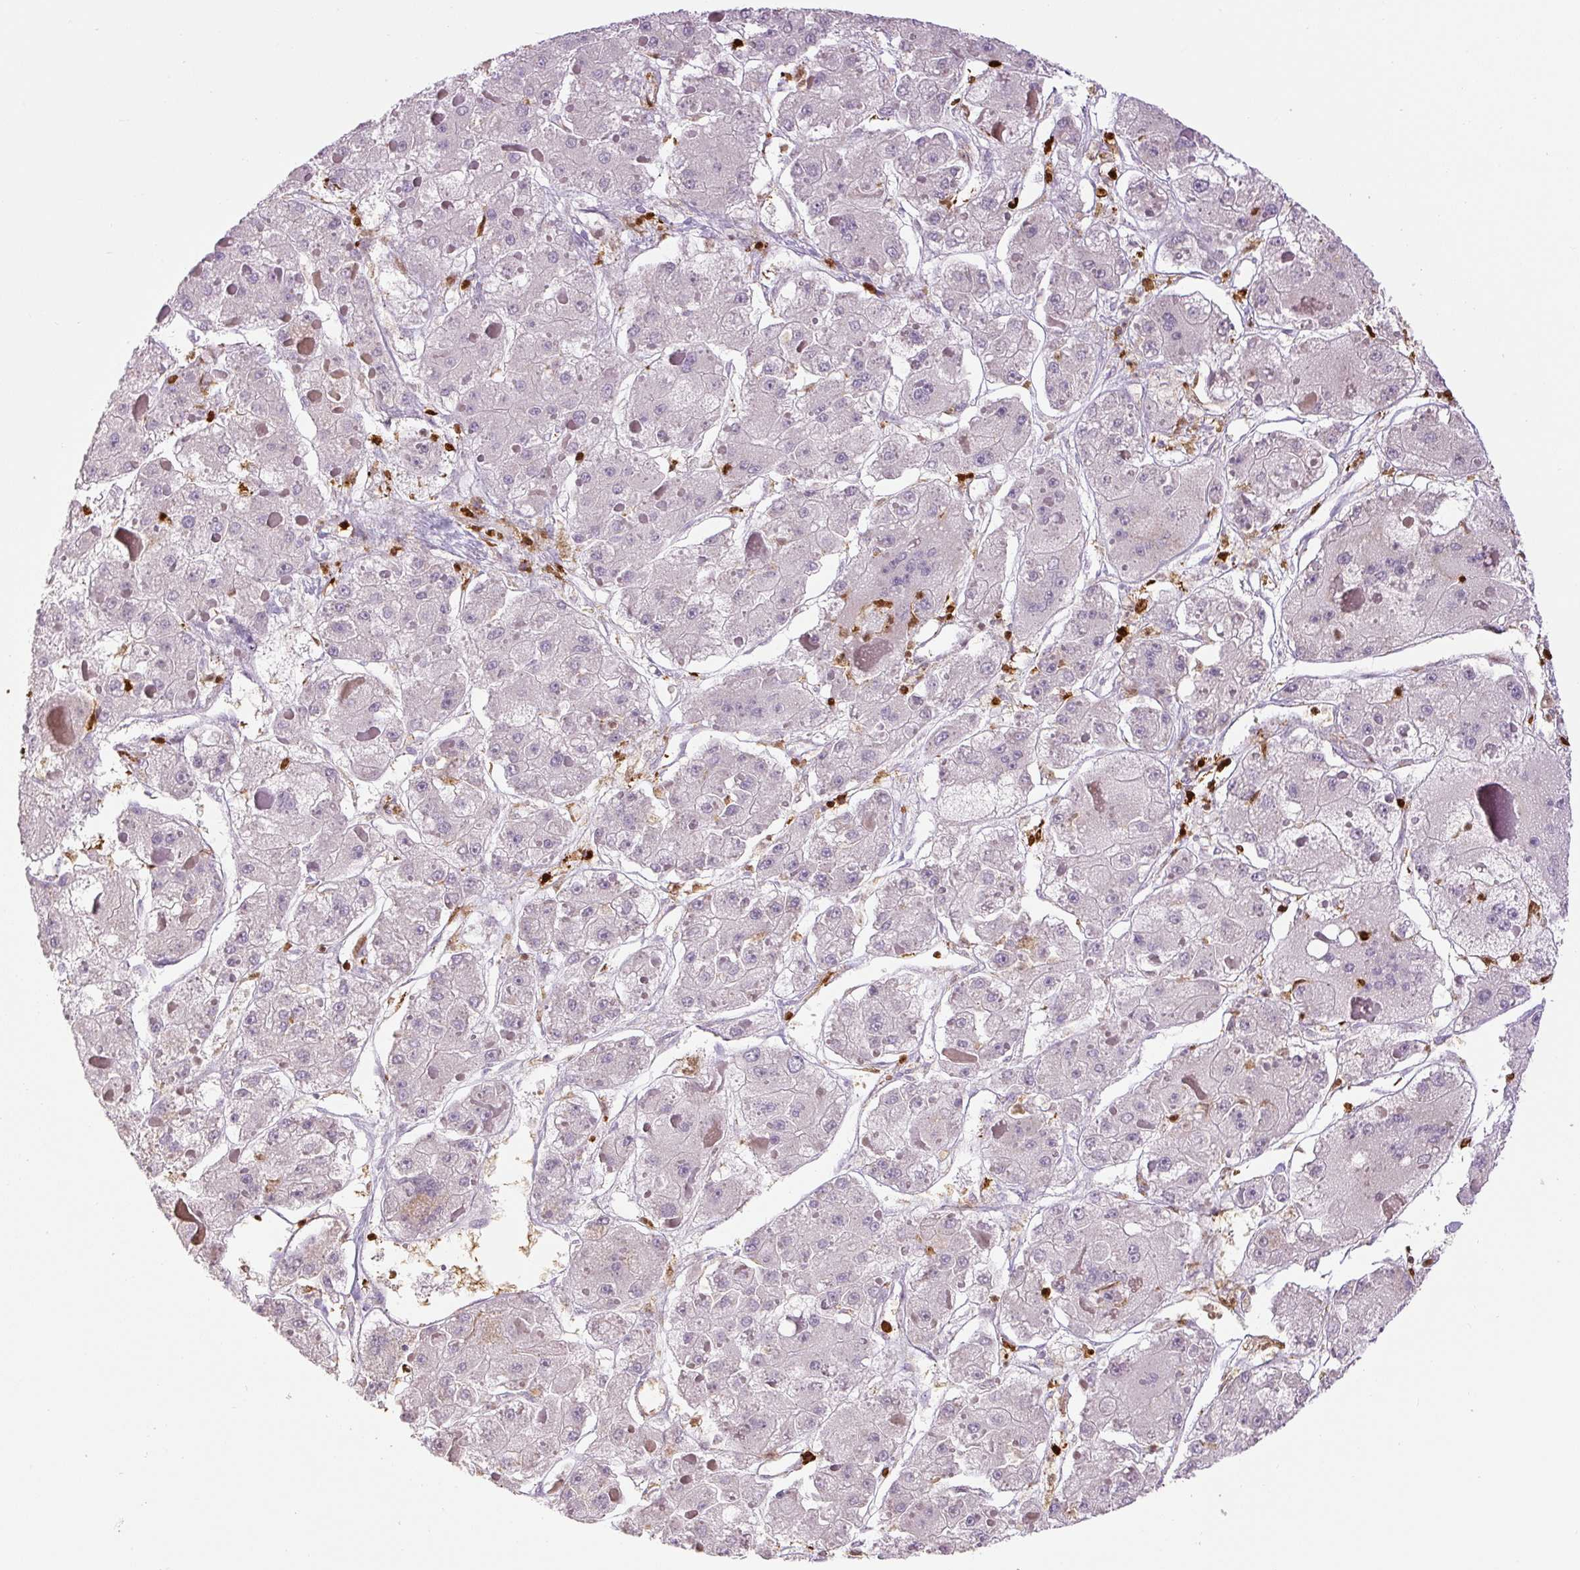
{"staining": {"intensity": "negative", "quantity": "none", "location": "none"}, "tissue": "liver cancer", "cell_type": "Tumor cells", "image_type": "cancer", "snomed": [{"axis": "morphology", "description": "Carcinoma, Hepatocellular, NOS"}, {"axis": "topography", "description": "Liver"}], "caption": "The photomicrograph displays no significant staining in tumor cells of liver hepatocellular carcinoma. The staining is performed using DAB brown chromogen with nuclei counter-stained in using hematoxylin.", "gene": "S100A4", "patient": {"sex": "female", "age": 73}}